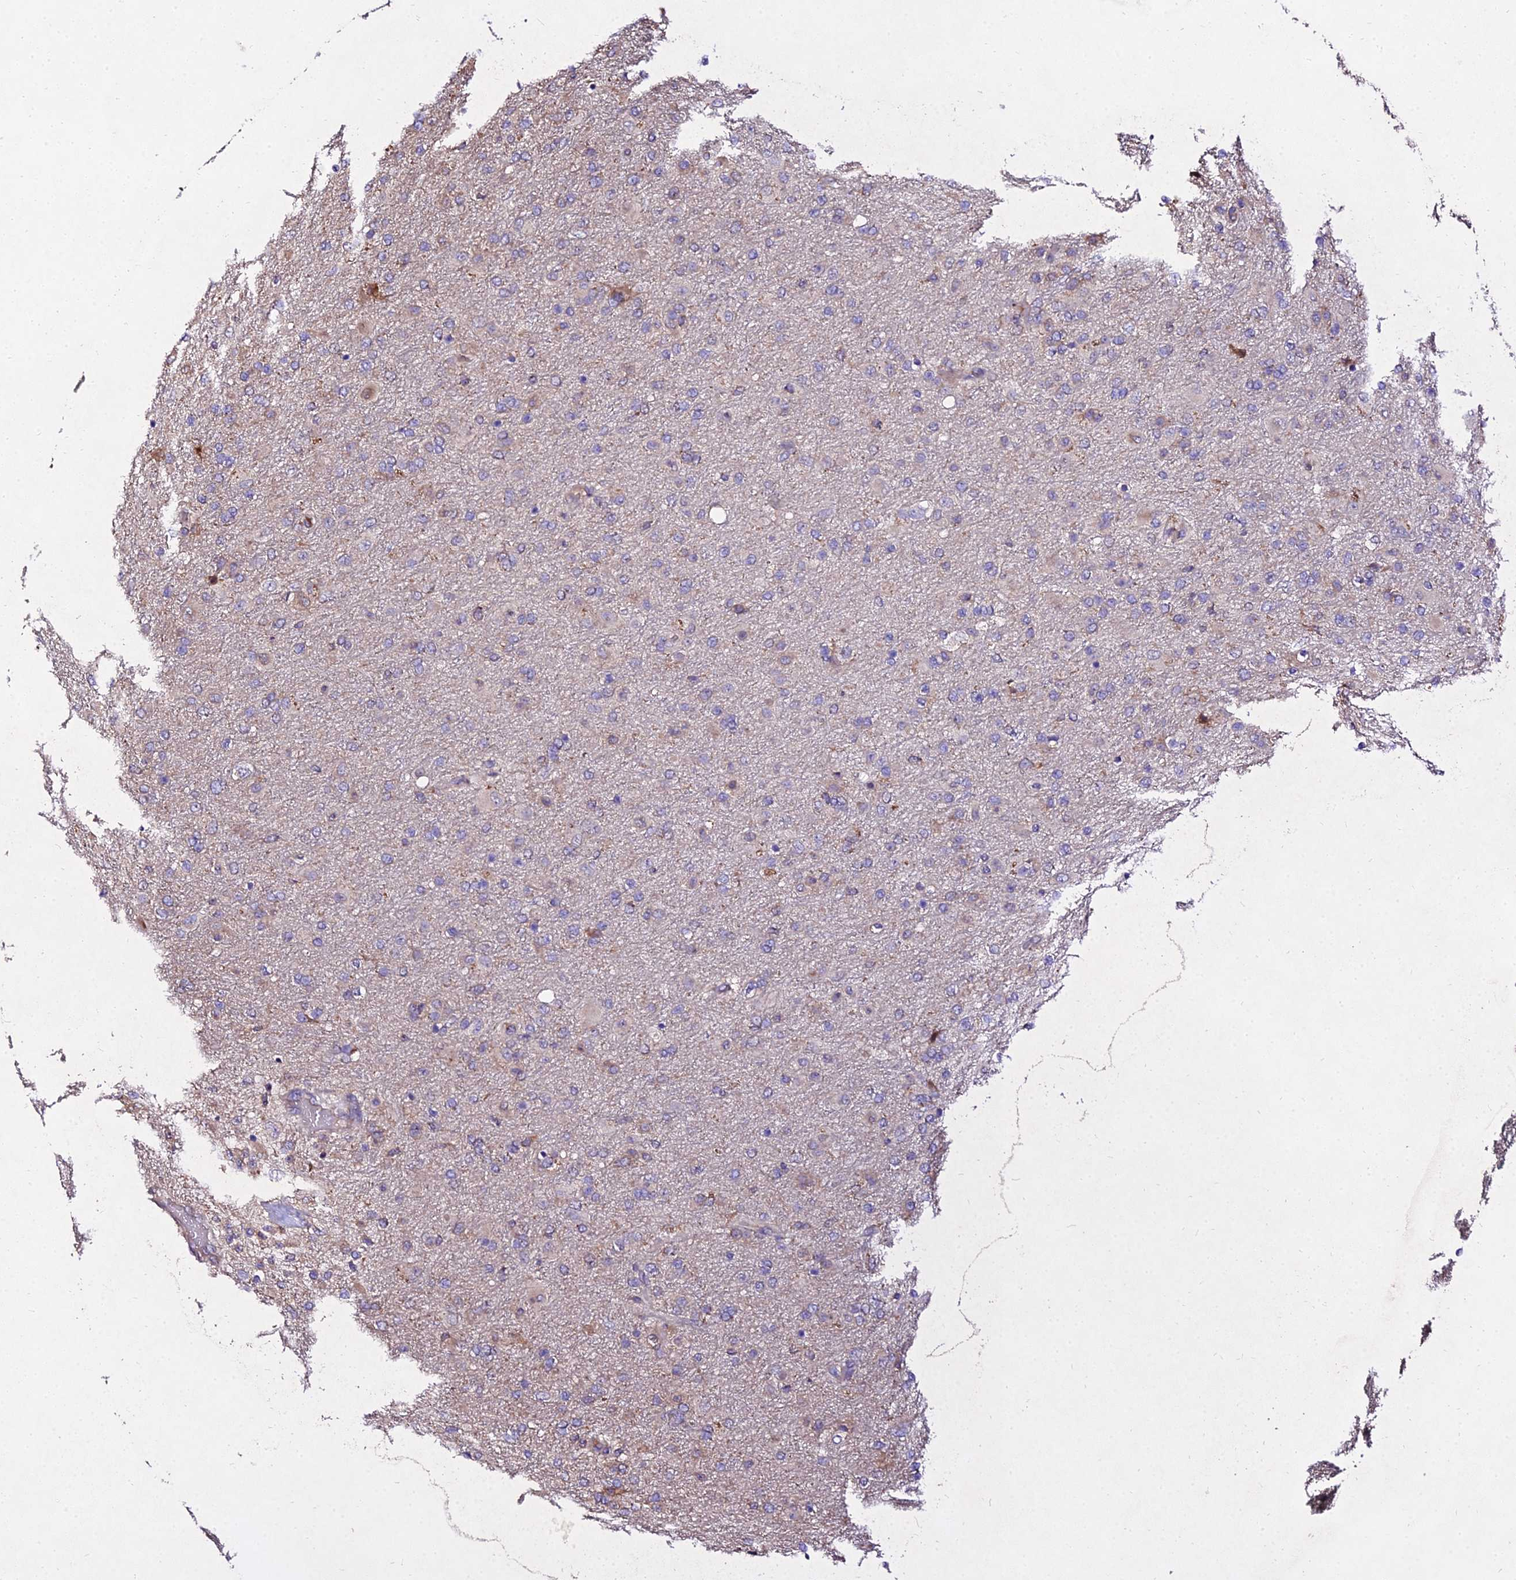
{"staining": {"intensity": "negative", "quantity": "none", "location": "none"}, "tissue": "glioma", "cell_type": "Tumor cells", "image_type": "cancer", "snomed": [{"axis": "morphology", "description": "Glioma, malignant, Low grade"}, {"axis": "topography", "description": "Brain"}], "caption": "DAB (3,3'-diaminobenzidine) immunohistochemical staining of human malignant glioma (low-grade) shows no significant positivity in tumor cells.", "gene": "AP3M2", "patient": {"sex": "male", "age": 65}}